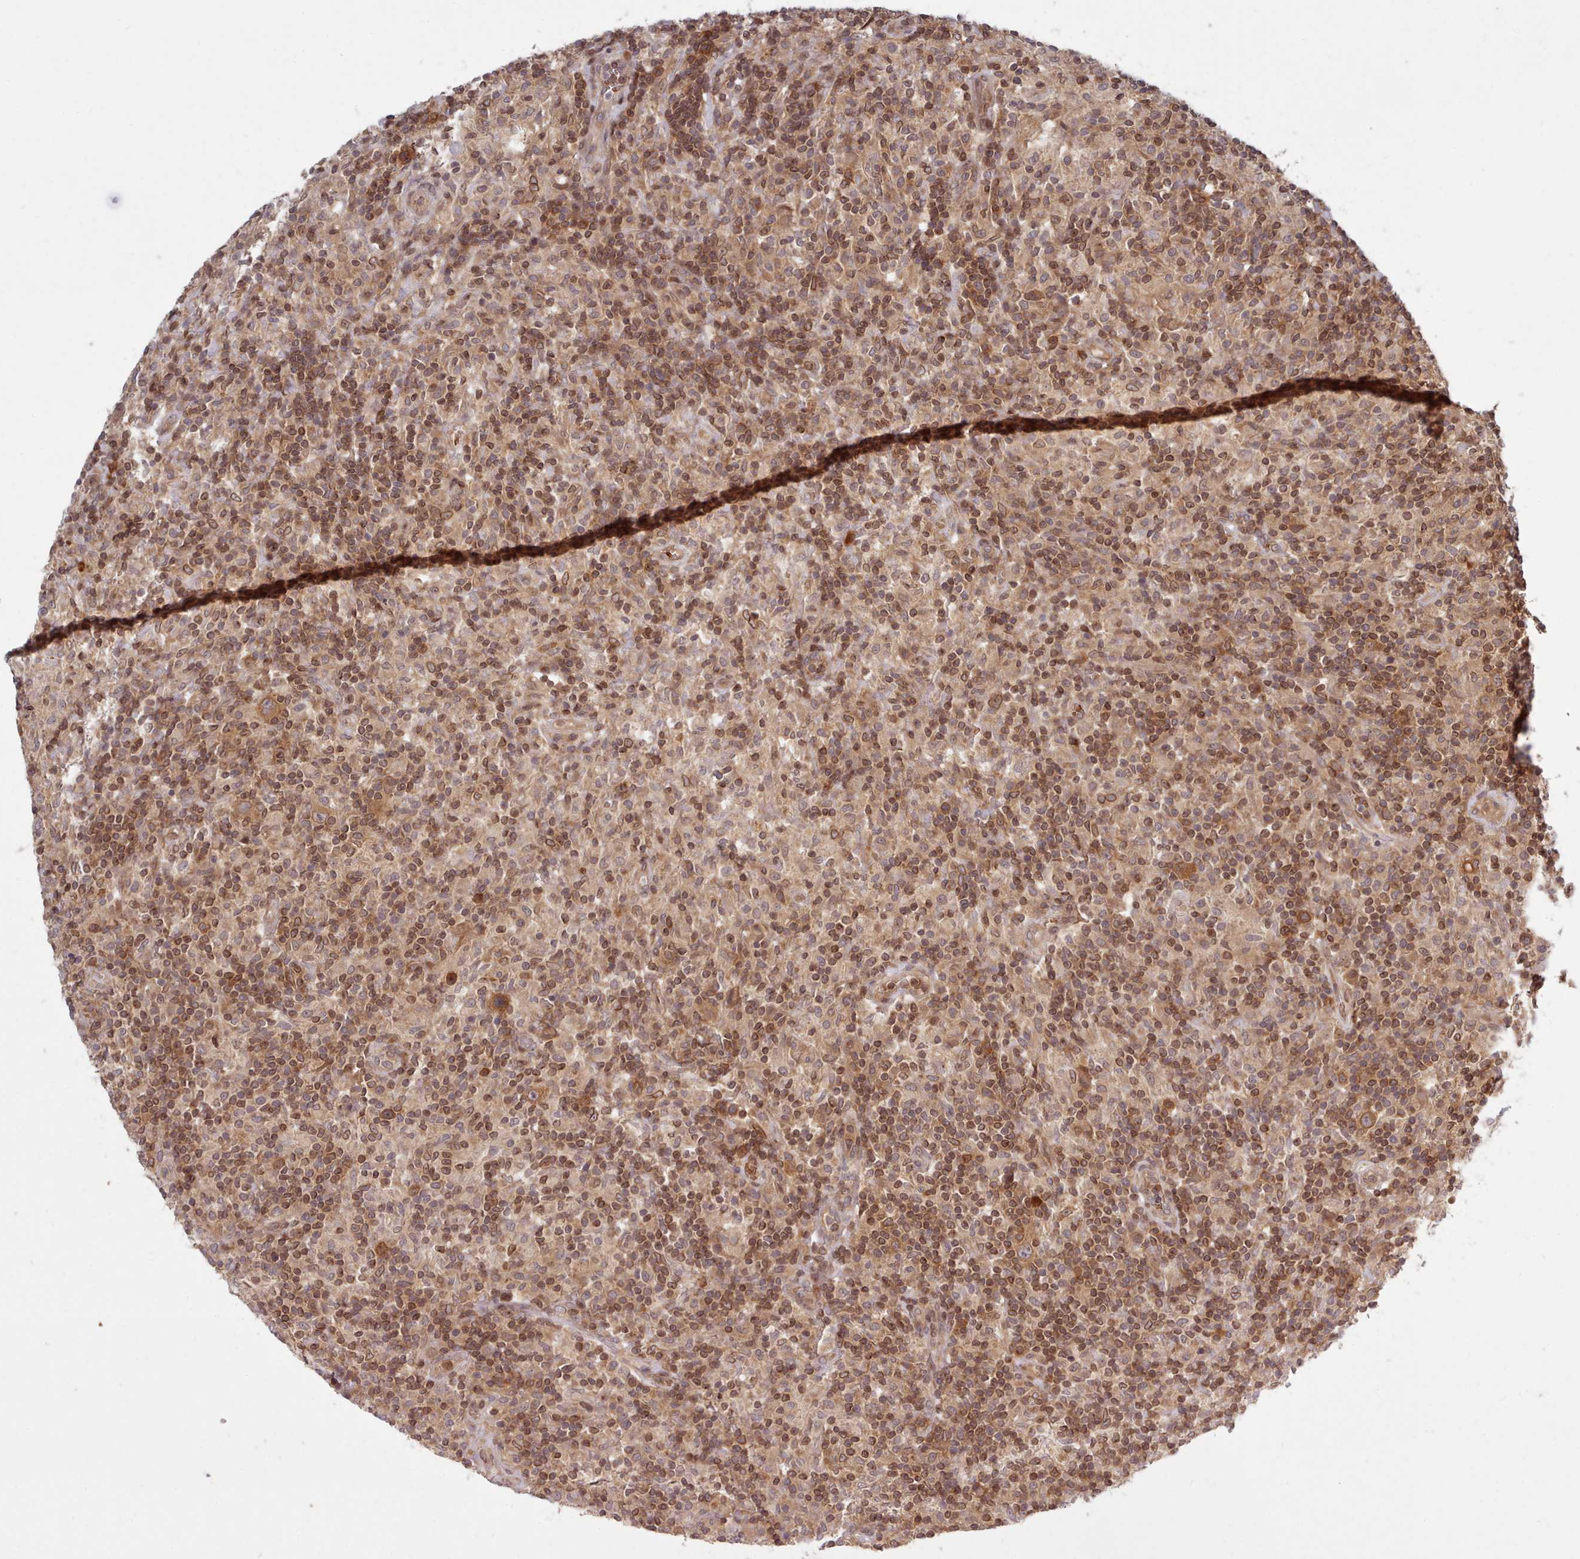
{"staining": {"intensity": "moderate", "quantity": ">75%", "location": "cytoplasmic/membranous"}, "tissue": "lymphoma", "cell_type": "Tumor cells", "image_type": "cancer", "snomed": [{"axis": "morphology", "description": "Hodgkin's disease, NOS"}, {"axis": "topography", "description": "Lymph node"}], "caption": "Human Hodgkin's disease stained with a brown dye shows moderate cytoplasmic/membranous positive staining in approximately >75% of tumor cells.", "gene": "UBE2G1", "patient": {"sex": "male", "age": 70}}